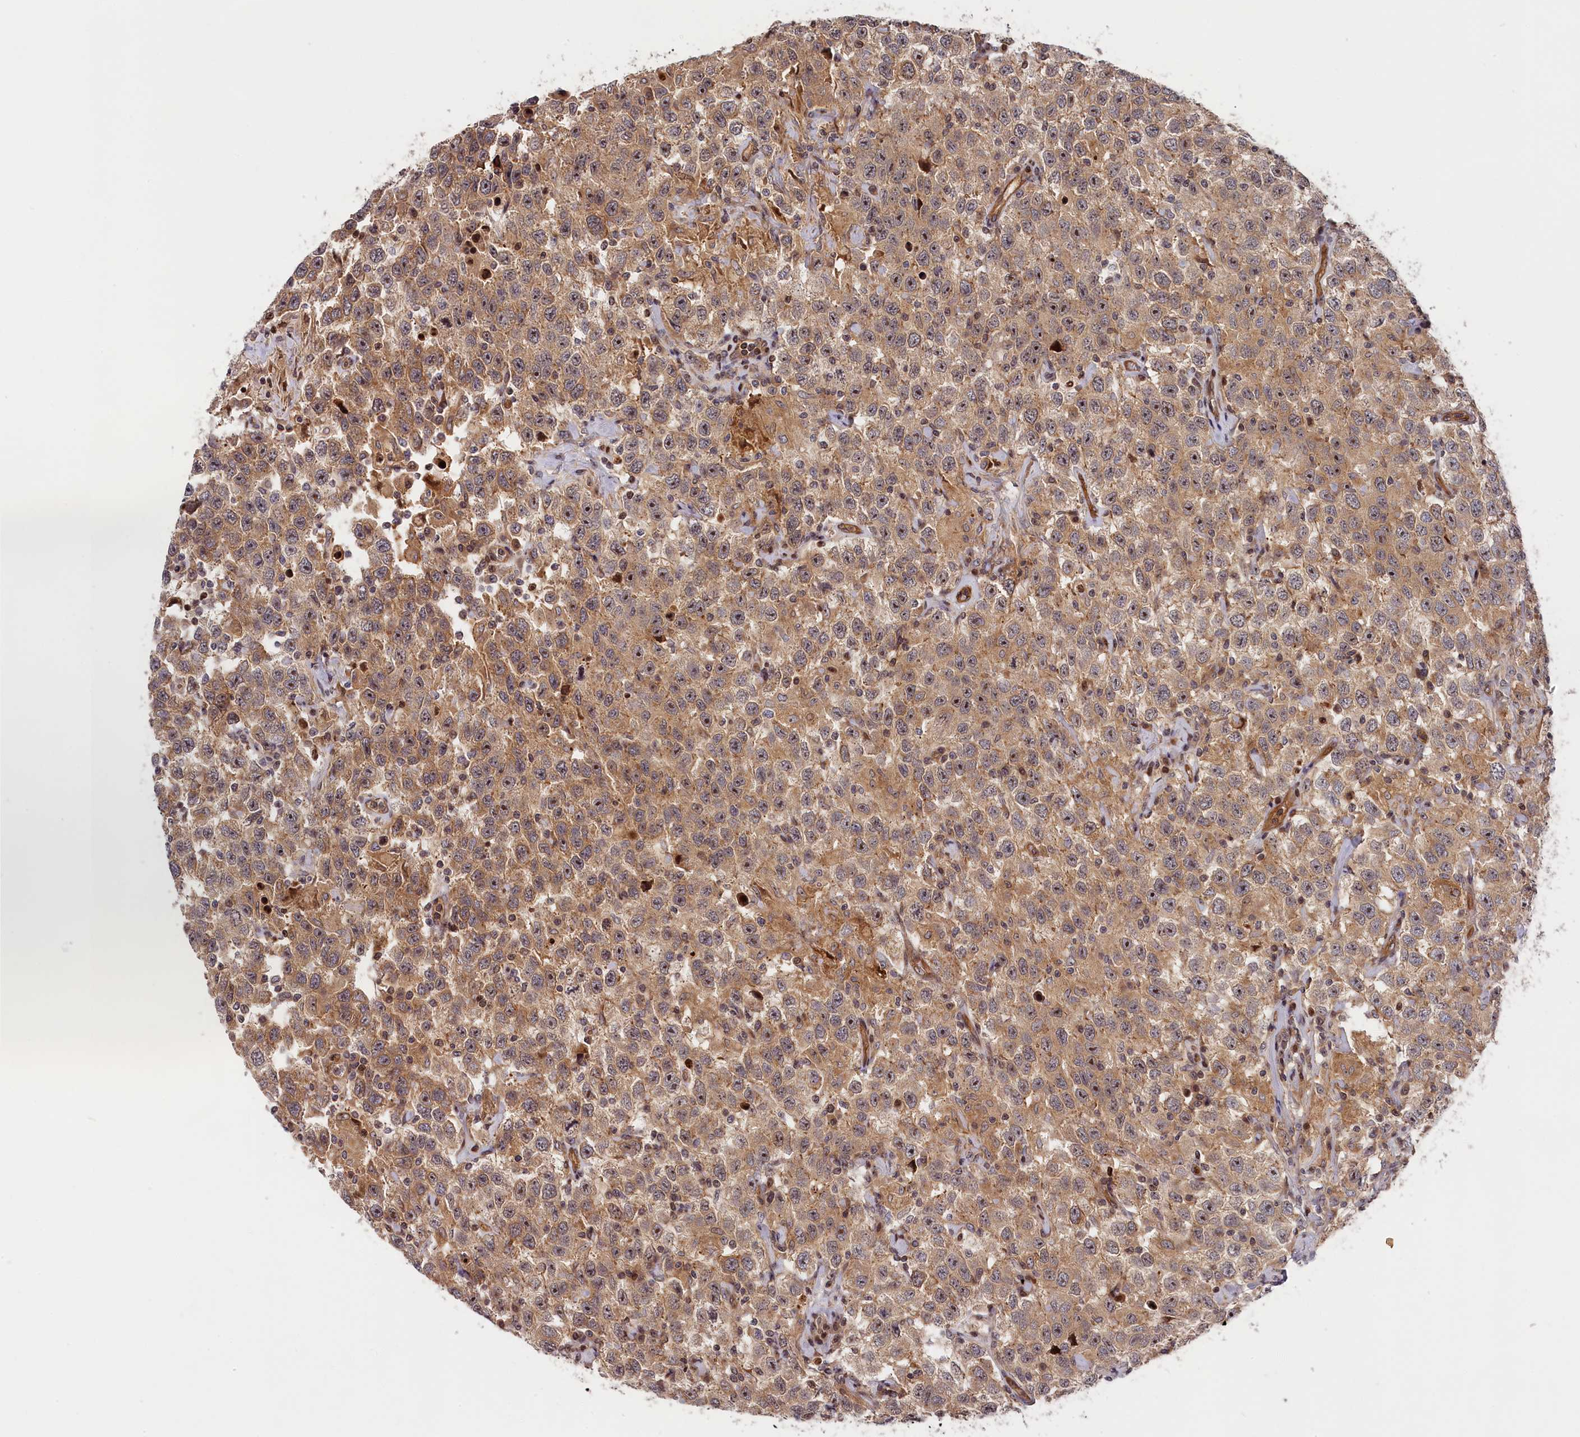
{"staining": {"intensity": "moderate", "quantity": ">75%", "location": "cytoplasmic/membranous,nuclear"}, "tissue": "testis cancer", "cell_type": "Tumor cells", "image_type": "cancer", "snomed": [{"axis": "morphology", "description": "Seminoma, NOS"}, {"axis": "topography", "description": "Testis"}], "caption": "DAB immunohistochemical staining of testis cancer (seminoma) reveals moderate cytoplasmic/membranous and nuclear protein staining in about >75% of tumor cells.", "gene": "CEP44", "patient": {"sex": "male", "age": 41}}